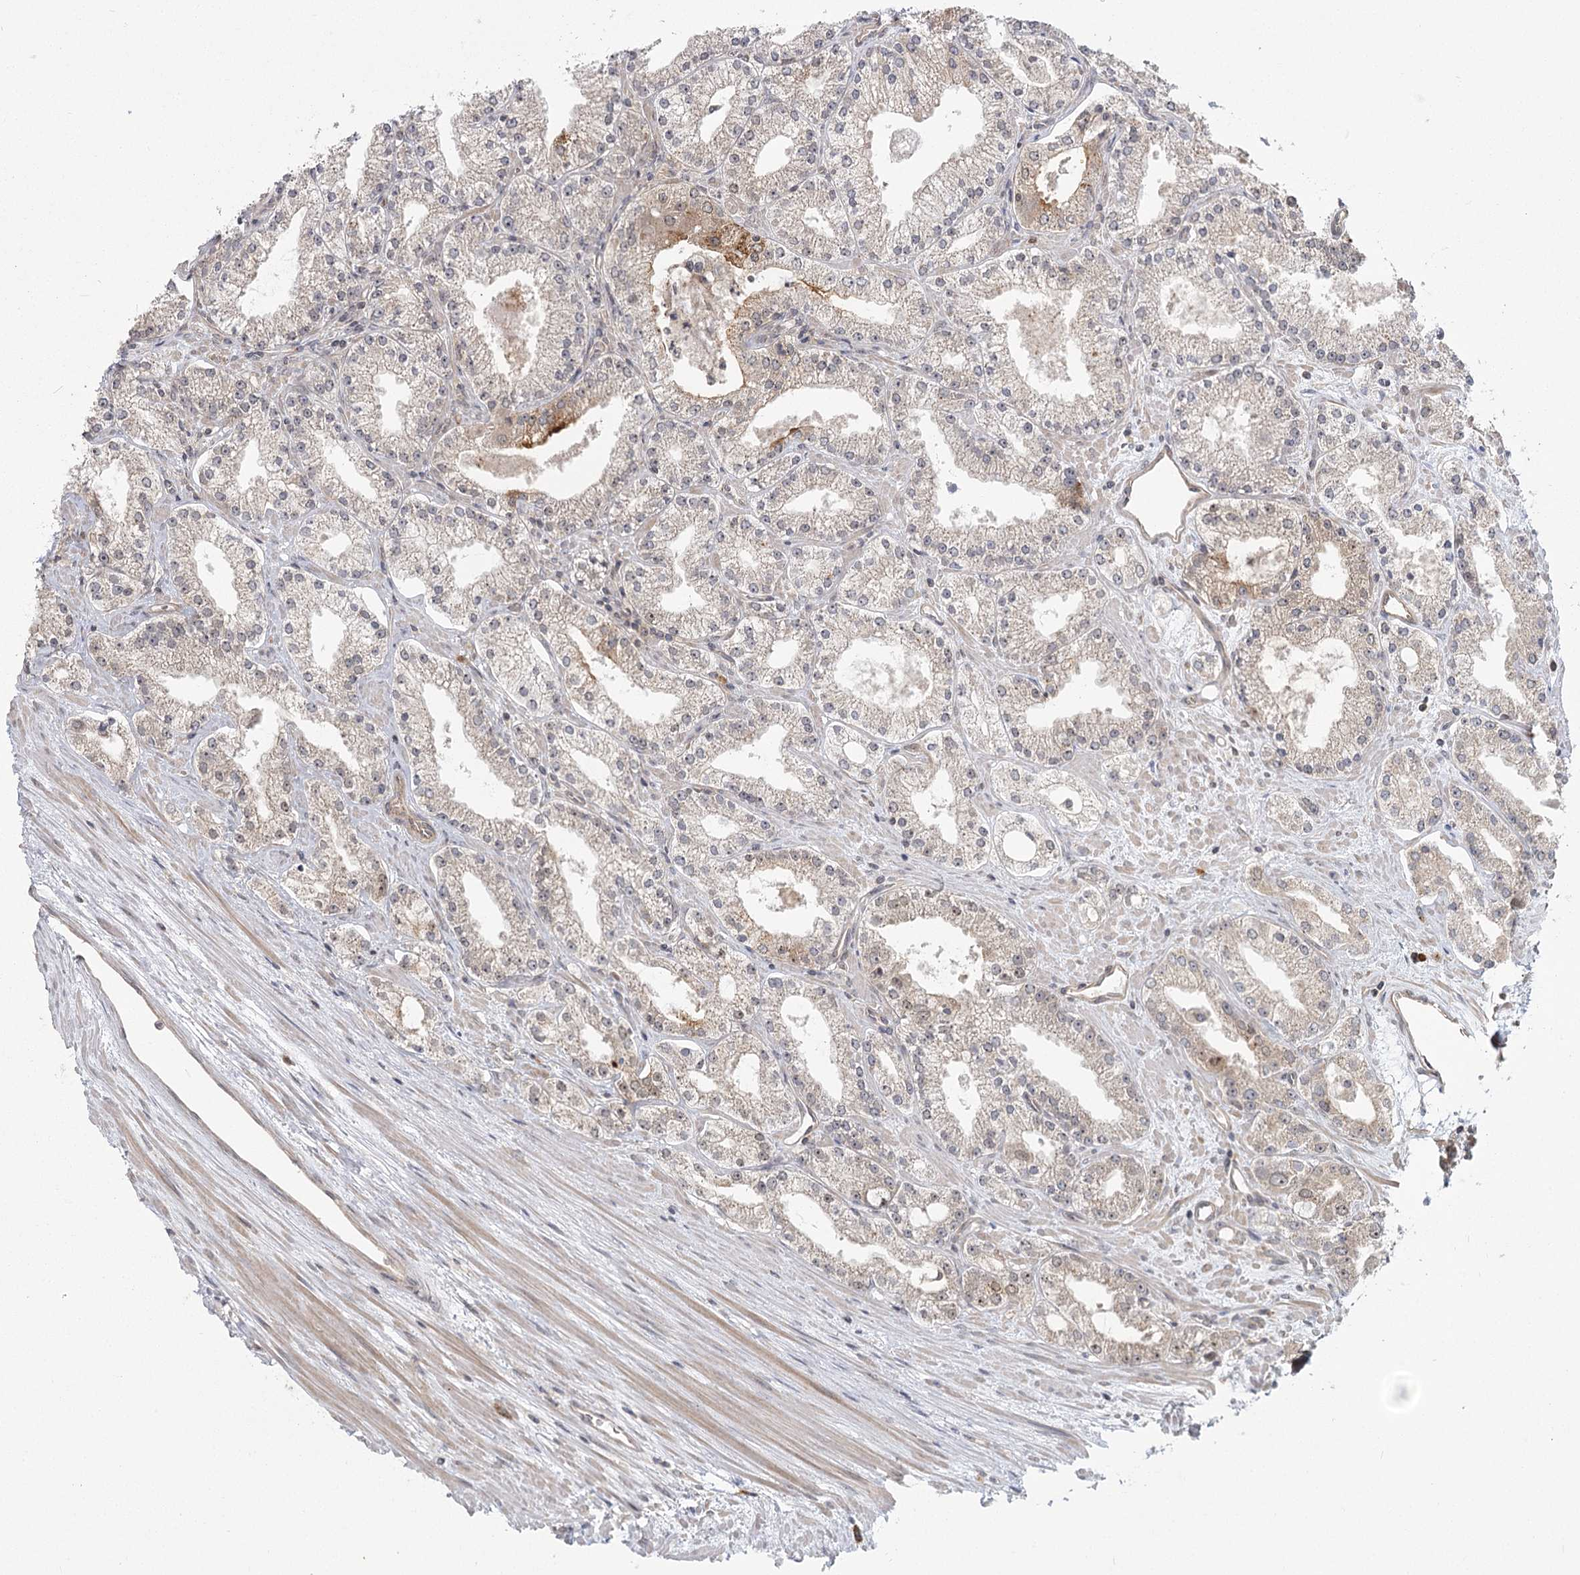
{"staining": {"intensity": "moderate", "quantity": "<25%", "location": "cytoplasmic/membranous"}, "tissue": "prostate cancer", "cell_type": "Tumor cells", "image_type": "cancer", "snomed": [{"axis": "morphology", "description": "Adenocarcinoma, Low grade"}, {"axis": "topography", "description": "Prostate"}], "caption": "Human prostate cancer stained for a protein (brown) reveals moderate cytoplasmic/membranous positive staining in approximately <25% of tumor cells.", "gene": "R3HDM2", "patient": {"sex": "male", "age": 69}}